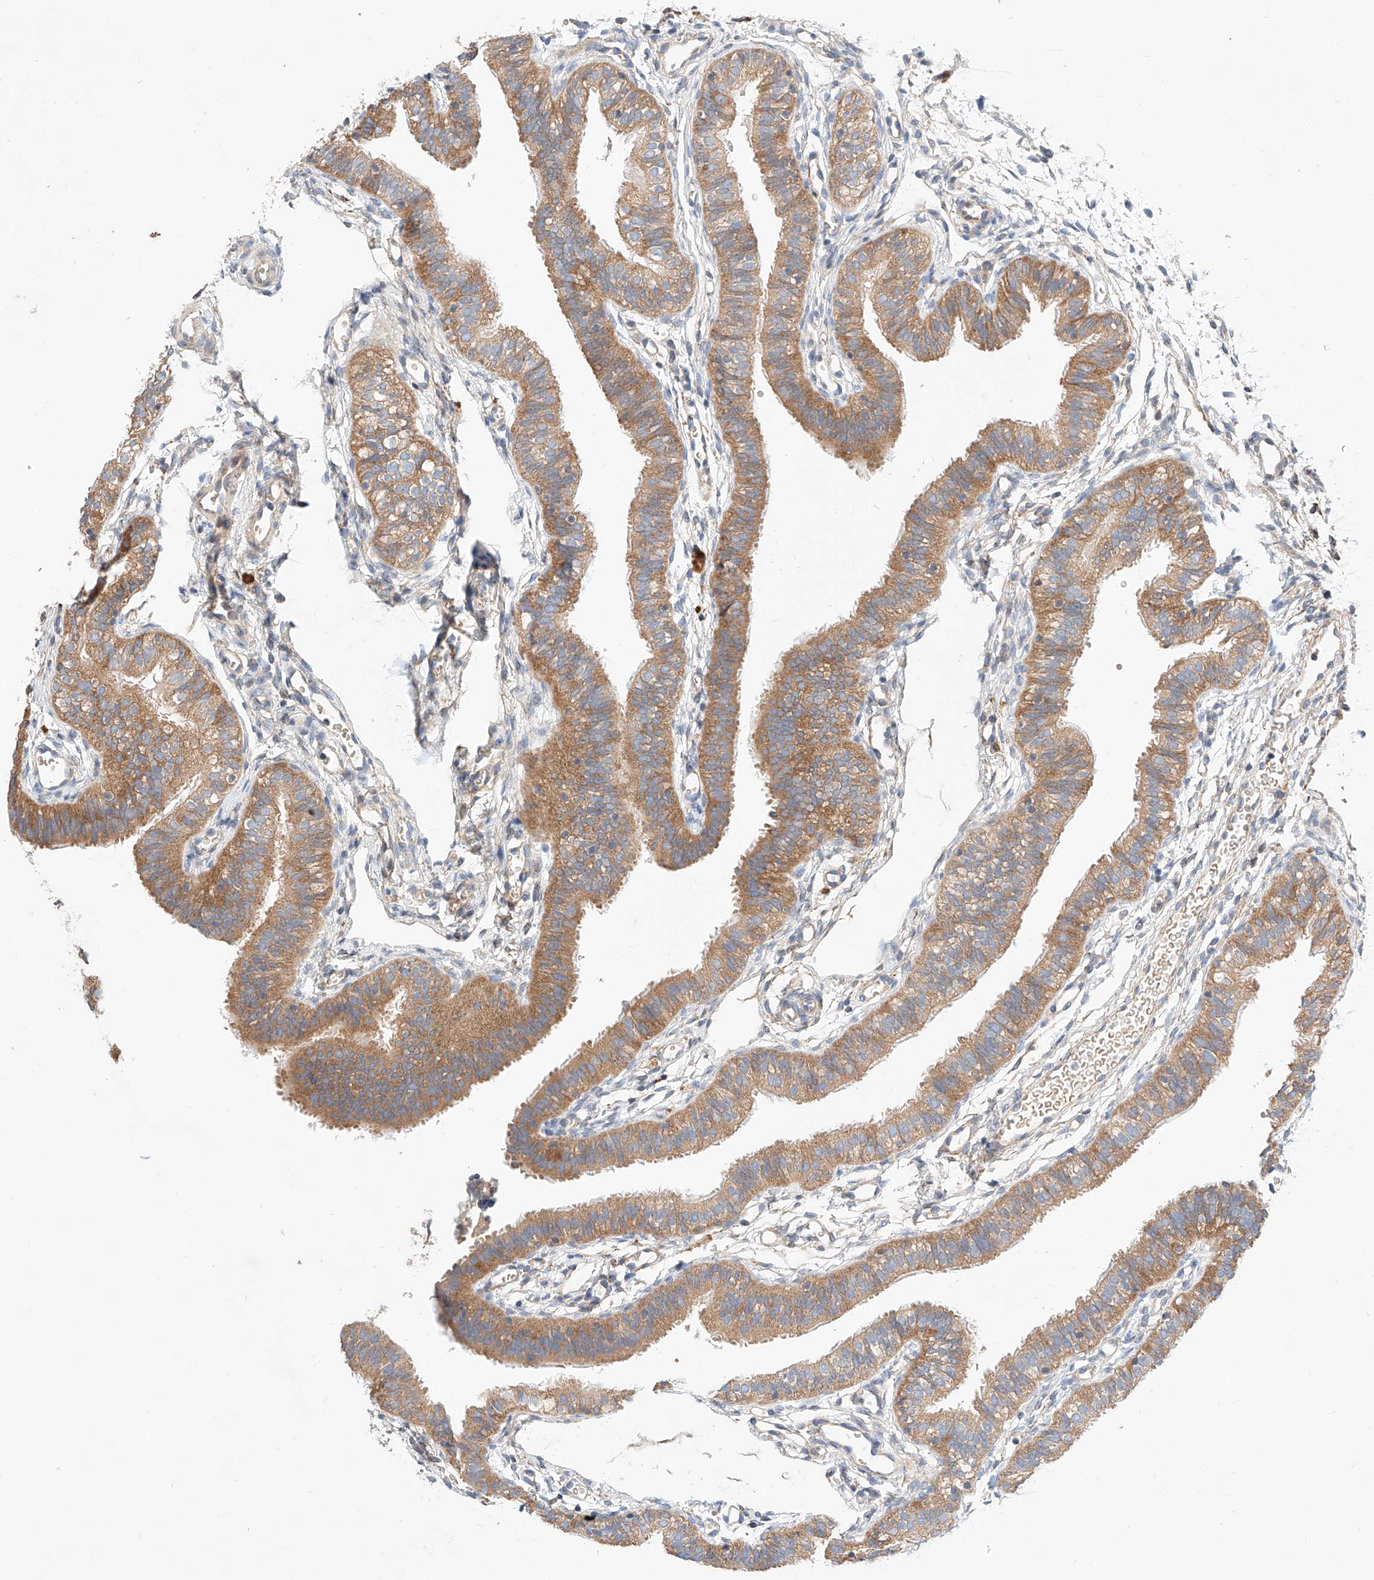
{"staining": {"intensity": "moderate", "quantity": ">75%", "location": "cytoplasmic/membranous"}, "tissue": "fallopian tube", "cell_type": "Glandular cells", "image_type": "normal", "snomed": [{"axis": "morphology", "description": "Normal tissue, NOS"}, {"axis": "topography", "description": "Fallopian tube"}], "caption": "Fallopian tube stained with DAB (3,3'-diaminobenzidine) immunohistochemistry reveals medium levels of moderate cytoplasmic/membranous staining in about >75% of glandular cells.", "gene": "C6orf118", "patient": {"sex": "female", "age": 35}}